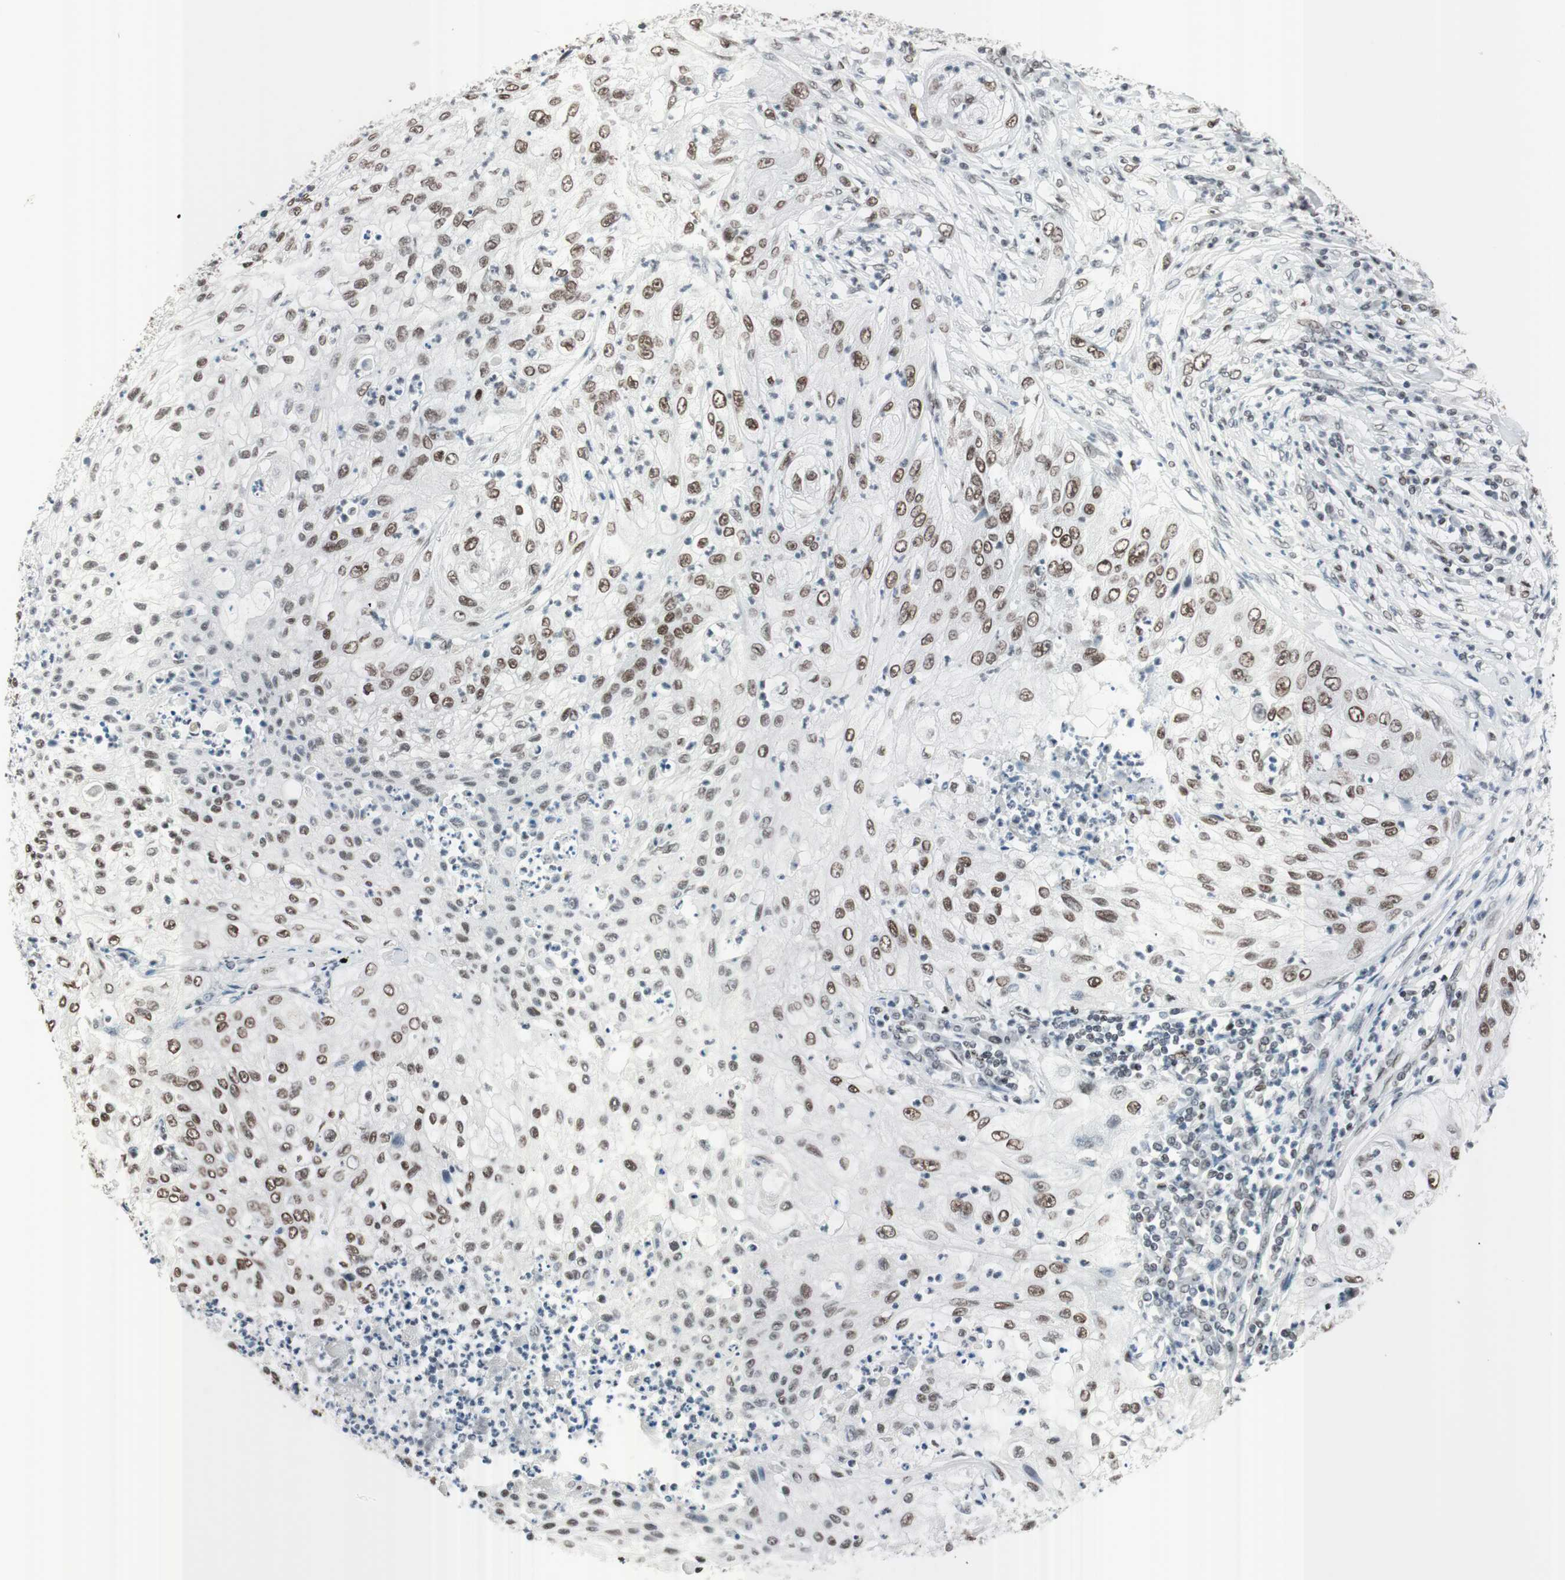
{"staining": {"intensity": "weak", "quantity": ">75%", "location": "nuclear"}, "tissue": "lung cancer", "cell_type": "Tumor cells", "image_type": "cancer", "snomed": [{"axis": "morphology", "description": "Inflammation, NOS"}, {"axis": "morphology", "description": "Squamous cell carcinoma, NOS"}, {"axis": "topography", "description": "Lymph node"}, {"axis": "topography", "description": "Soft tissue"}, {"axis": "topography", "description": "Lung"}], "caption": "The histopathology image reveals a brown stain indicating the presence of a protein in the nuclear of tumor cells in lung cancer.", "gene": "ARID1A", "patient": {"sex": "male", "age": 66}}